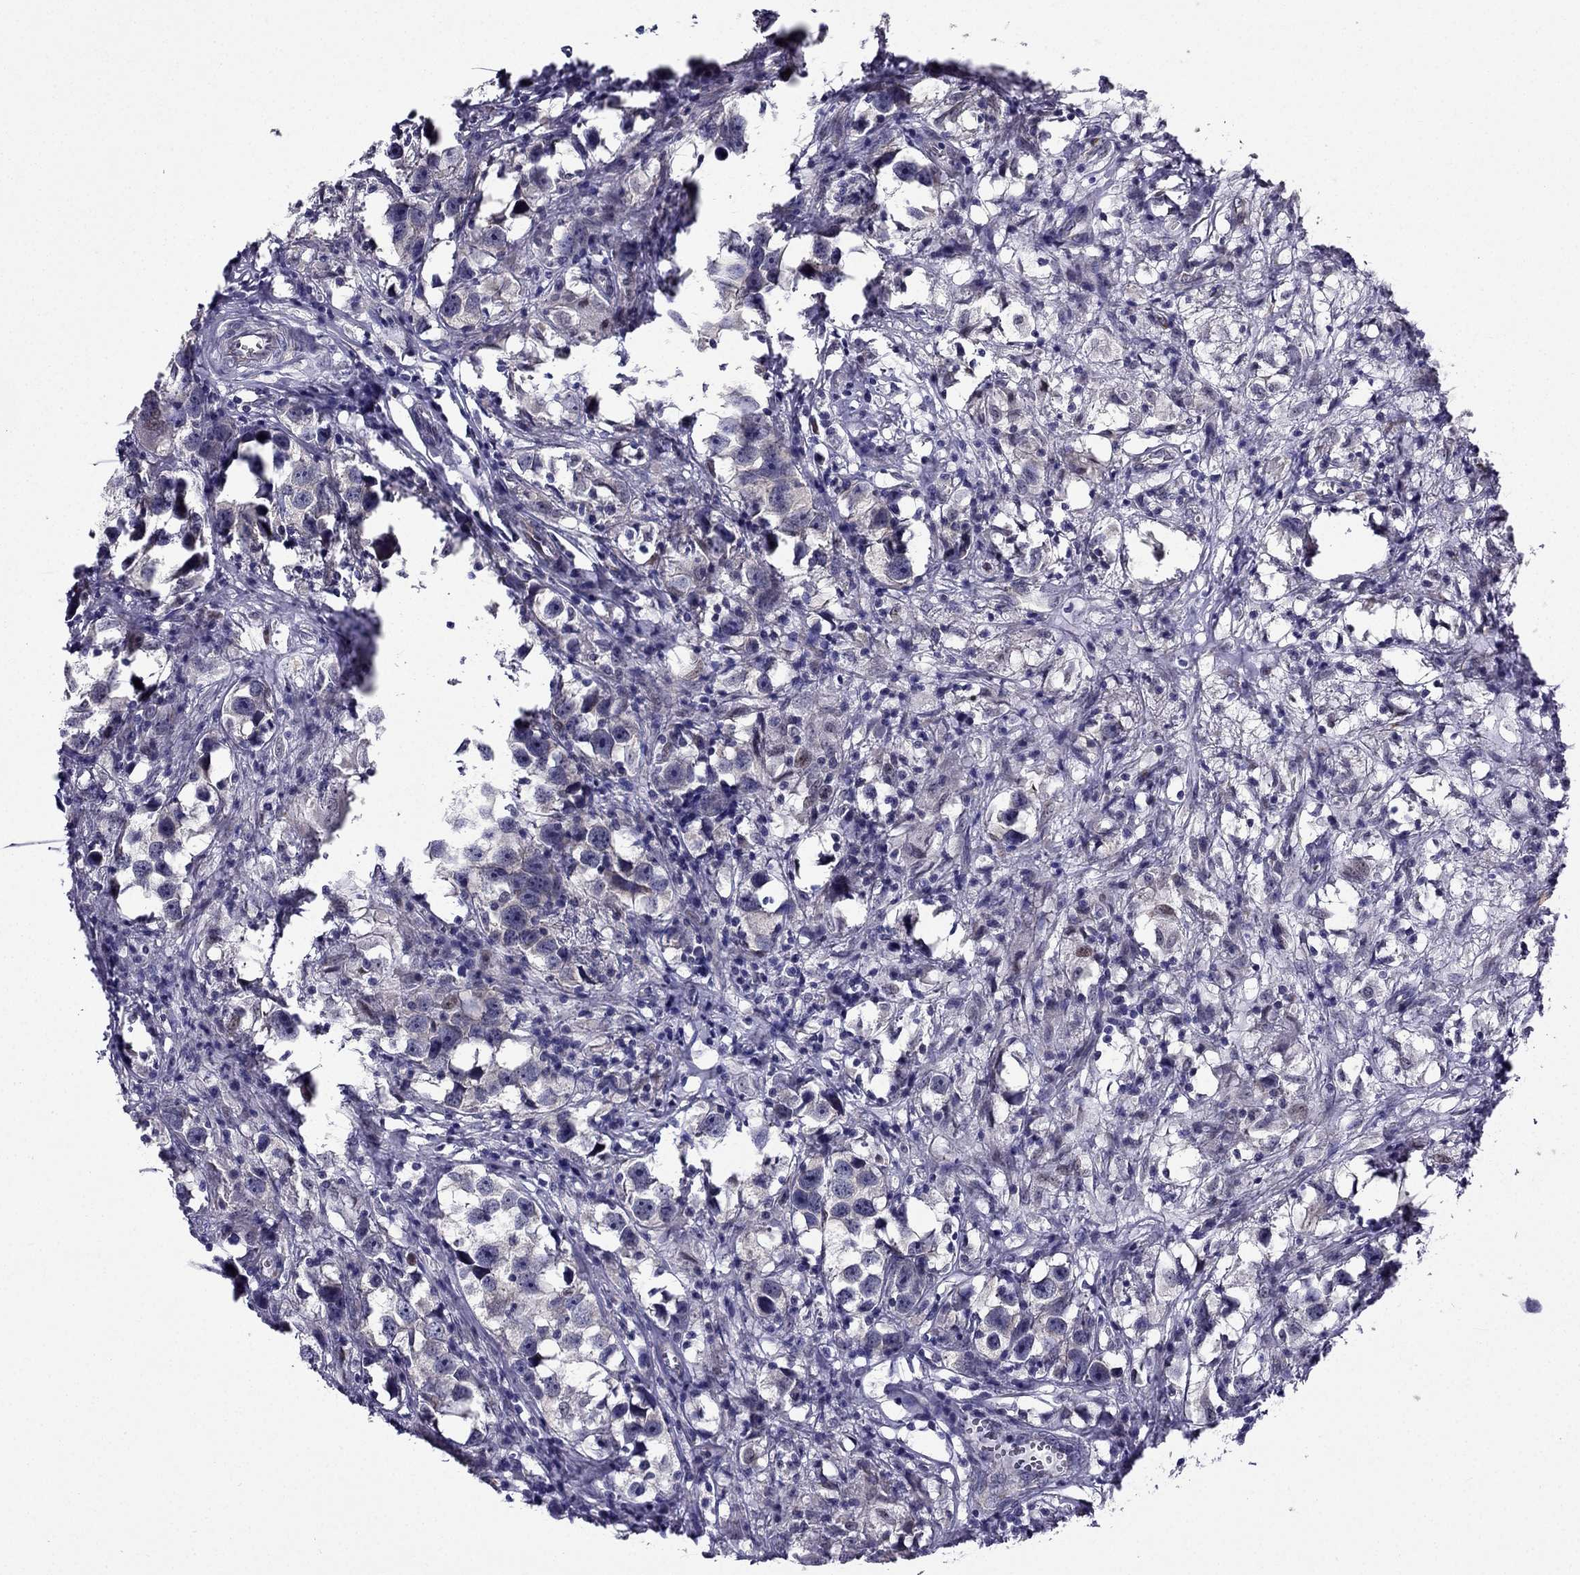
{"staining": {"intensity": "weak", "quantity": "<25%", "location": "cytoplasmic/membranous,nuclear"}, "tissue": "testis cancer", "cell_type": "Tumor cells", "image_type": "cancer", "snomed": [{"axis": "morphology", "description": "Seminoma, NOS"}, {"axis": "topography", "description": "Testis"}], "caption": "Tumor cells show no significant protein expression in testis cancer (seminoma).", "gene": "ARHGEF28", "patient": {"sex": "male", "age": 49}}